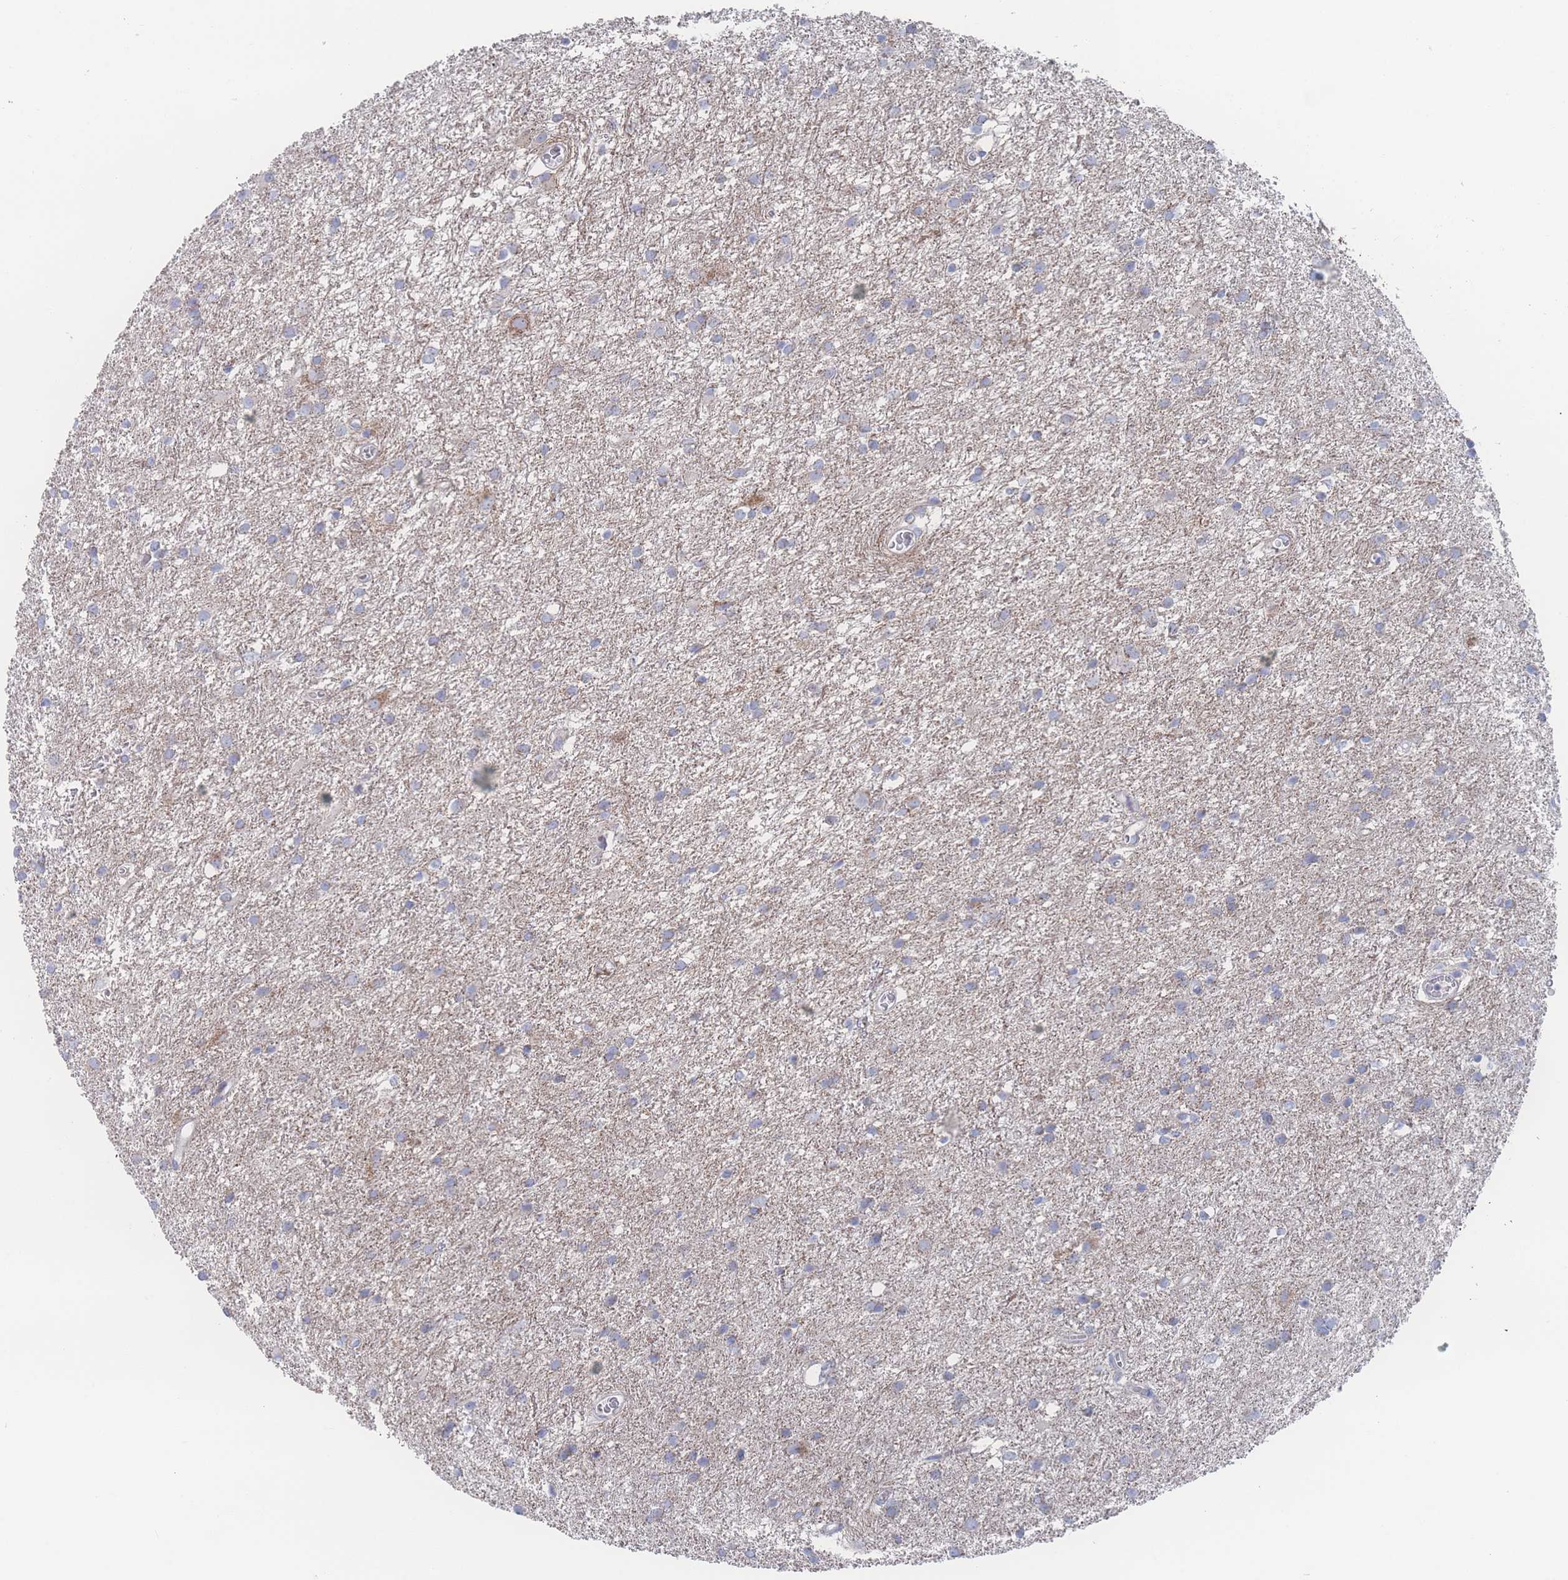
{"staining": {"intensity": "negative", "quantity": "none", "location": "none"}, "tissue": "glioma", "cell_type": "Tumor cells", "image_type": "cancer", "snomed": [{"axis": "morphology", "description": "Glioma, malignant, High grade"}, {"axis": "topography", "description": "Brain"}], "caption": "Image shows no significant protein staining in tumor cells of glioma.", "gene": "SNPH", "patient": {"sex": "female", "age": 50}}